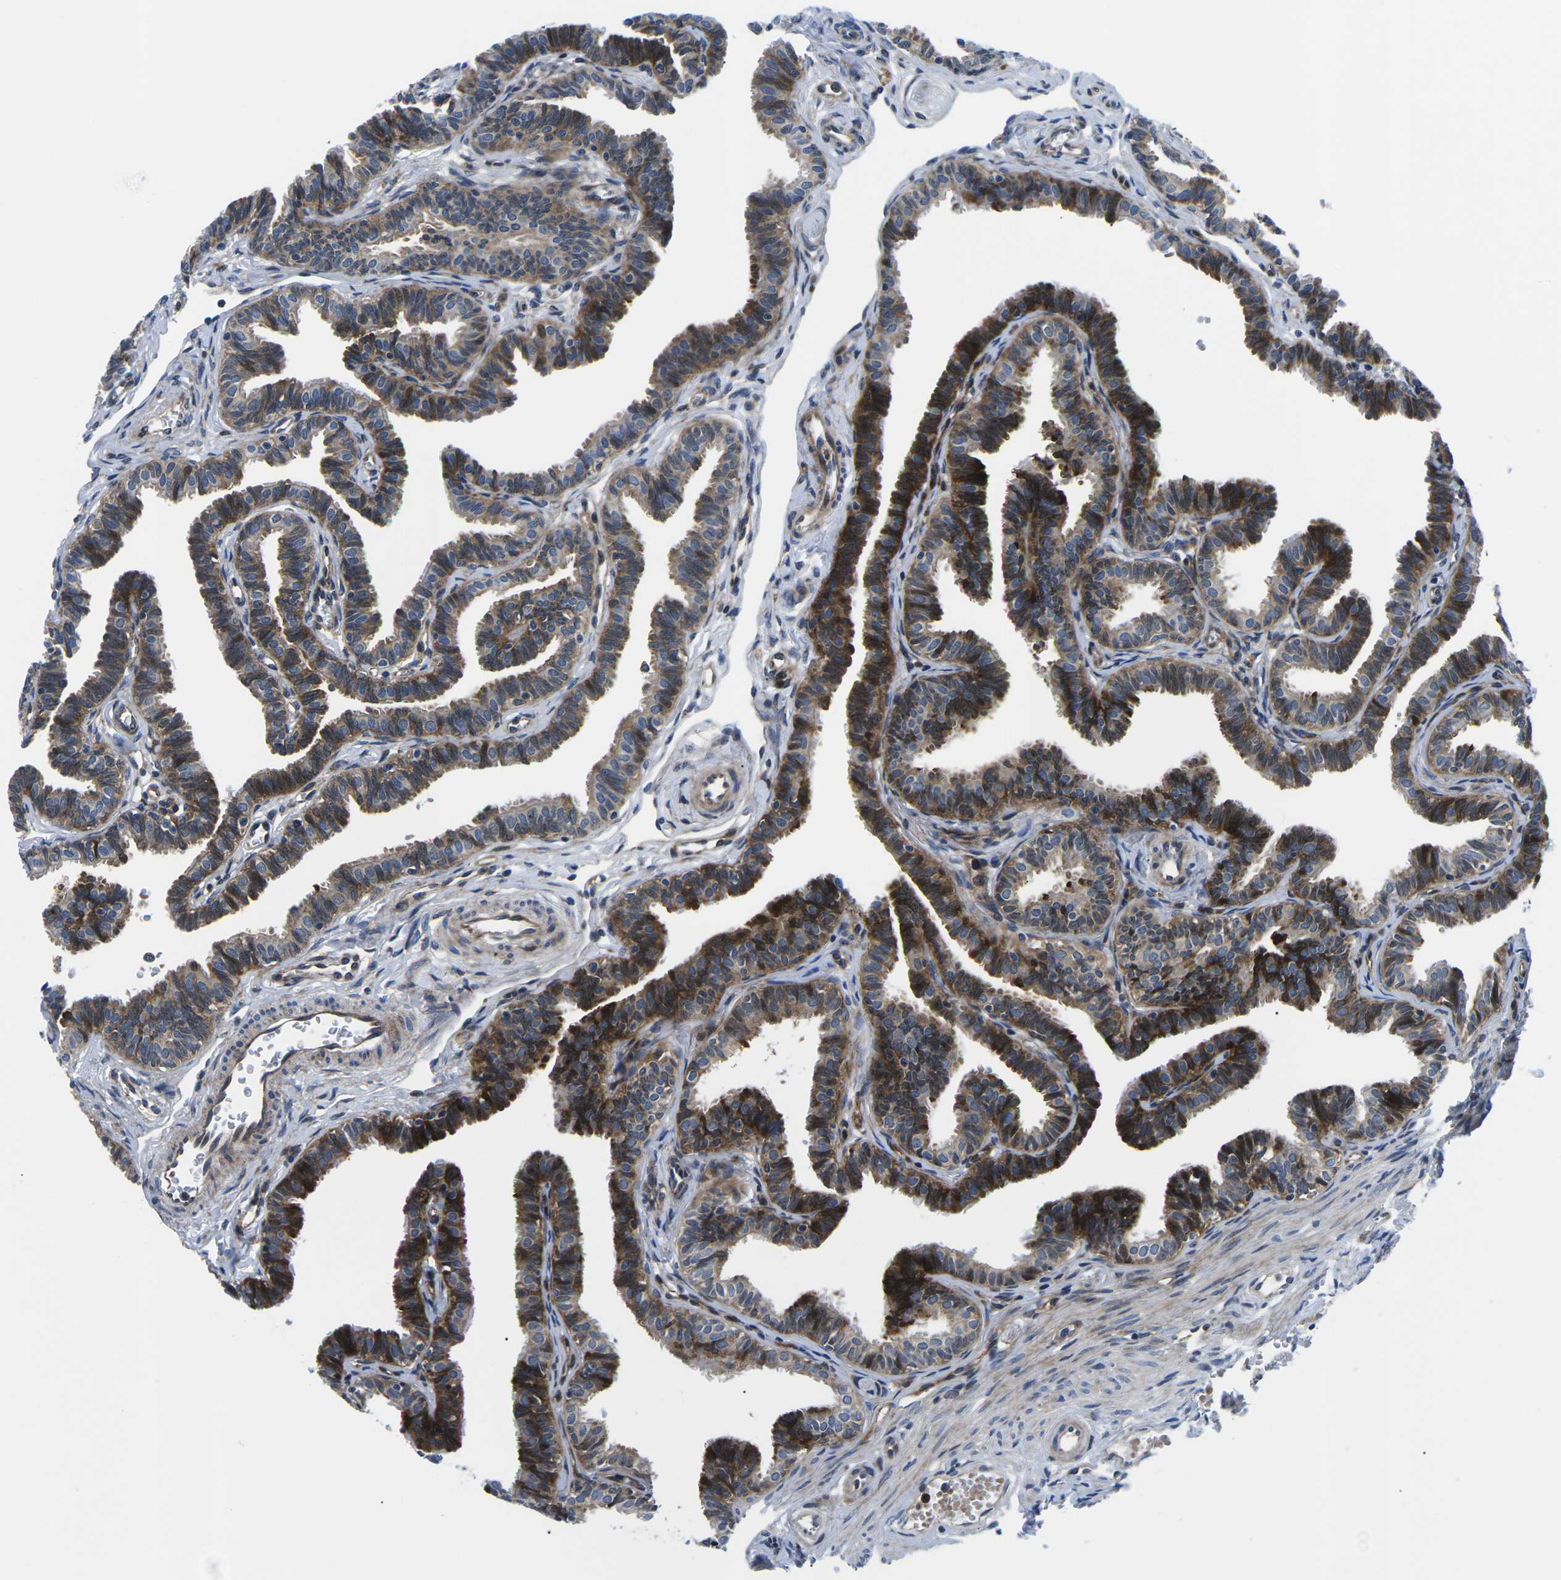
{"staining": {"intensity": "moderate", "quantity": ">75%", "location": "cytoplasmic/membranous"}, "tissue": "fallopian tube", "cell_type": "Glandular cells", "image_type": "normal", "snomed": [{"axis": "morphology", "description": "Normal tissue, NOS"}, {"axis": "topography", "description": "Fallopian tube"}, {"axis": "topography", "description": "Ovary"}], "caption": "Immunohistochemistry staining of unremarkable fallopian tube, which reveals medium levels of moderate cytoplasmic/membranous positivity in approximately >75% of glandular cells indicating moderate cytoplasmic/membranous protein positivity. The staining was performed using DAB (brown) for protein detection and nuclei were counterstained in hematoxylin (blue).", "gene": "EIF4E", "patient": {"sex": "female", "age": 23}}